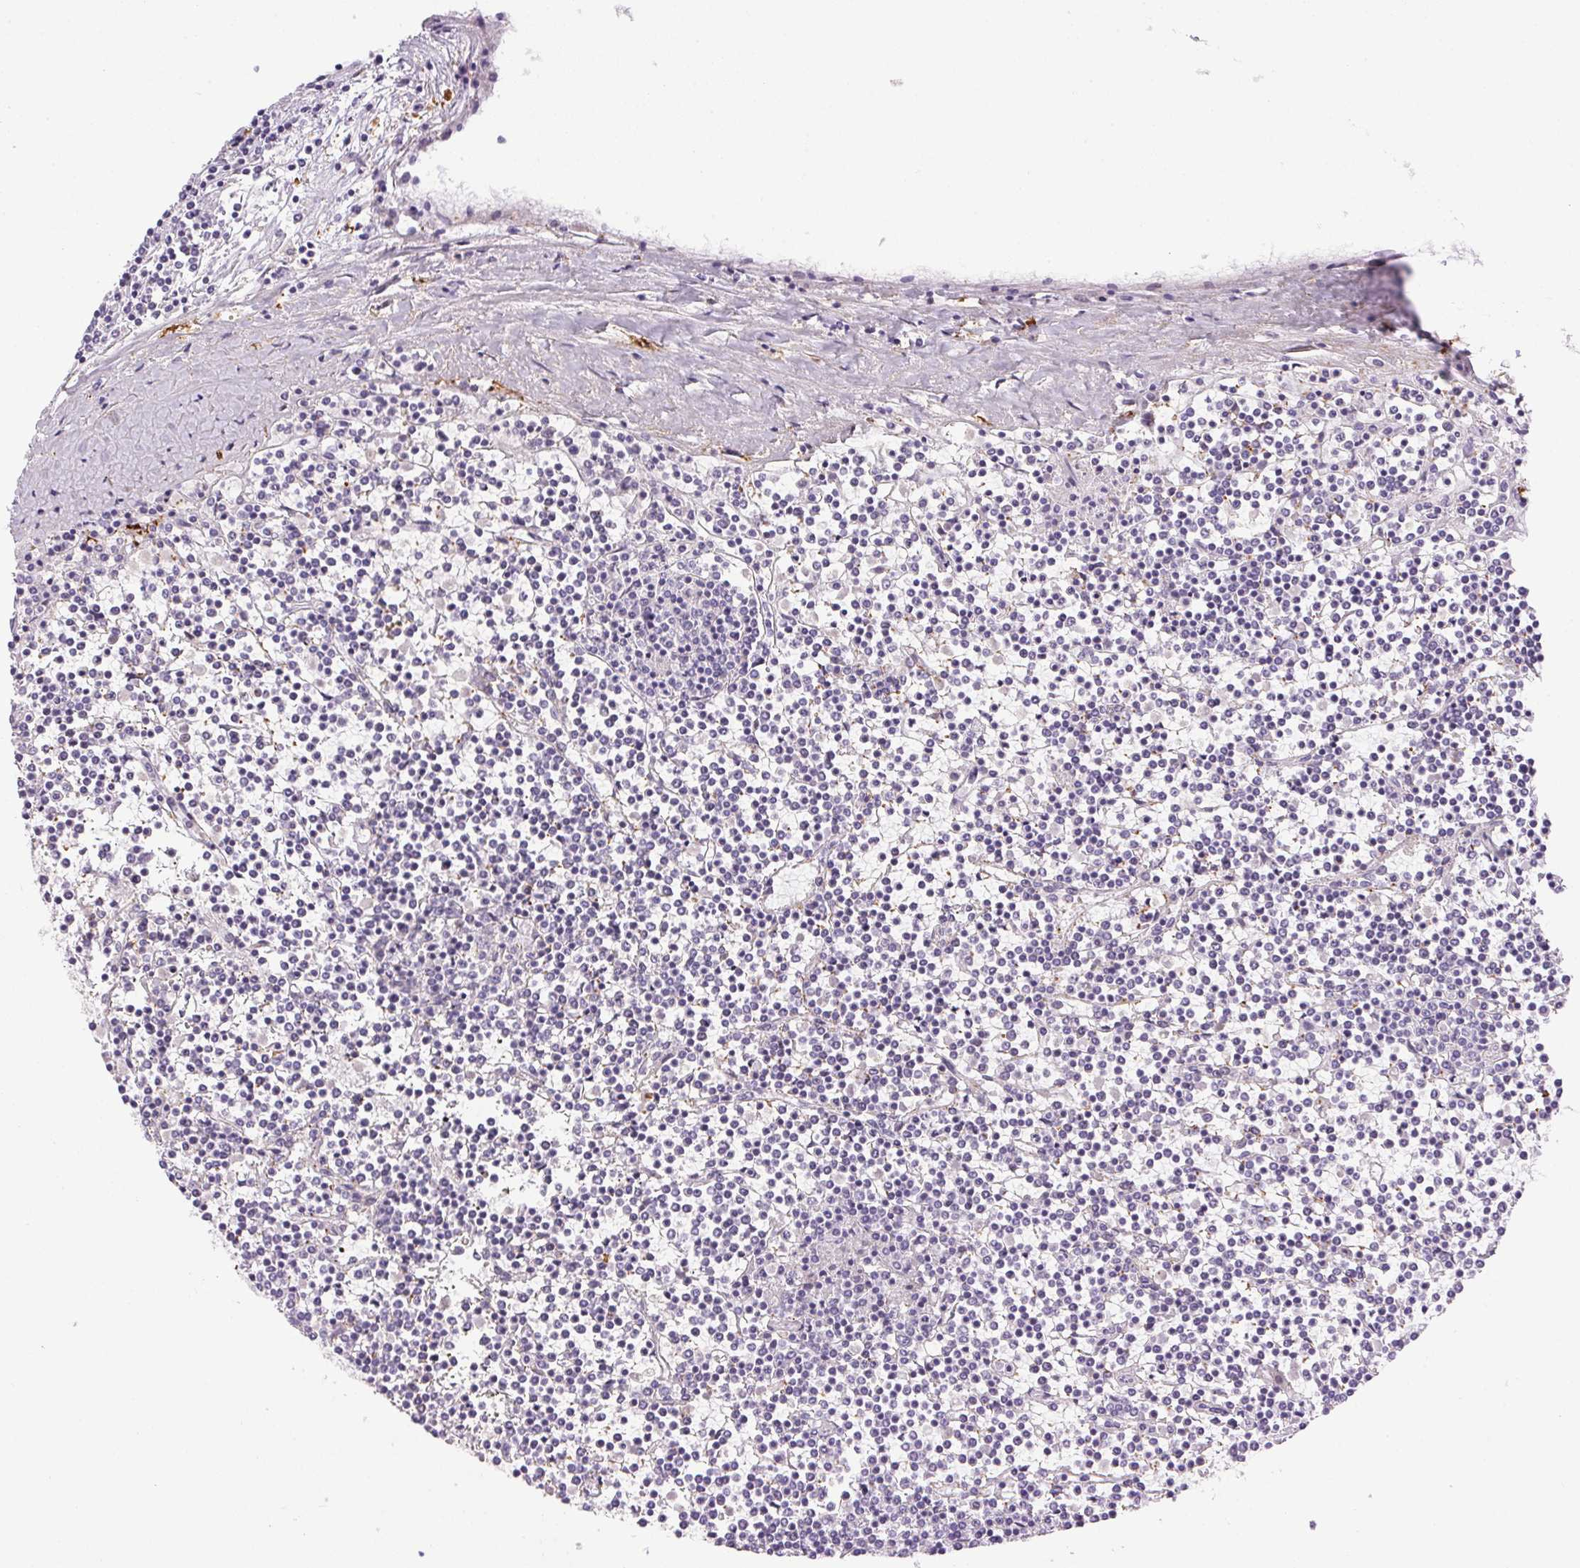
{"staining": {"intensity": "negative", "quantity": "none", "location": "none"}, "tissue": "lymphoma", "cell_type": "Tumor cells", "image_type": "cancer", "snomed": [{"axis": "morphology", "description": "Malignant lymphoma, non-Hodgkin's type, Low grade"}, {"axis": "topography", "description": "Spleen"}], "caption": "IHC image of lymphoma stained for a protein (brown), which reveals no expression in tumor cells.", "gene": "PRL", "patient": {"sex": "female", "age": 19}}